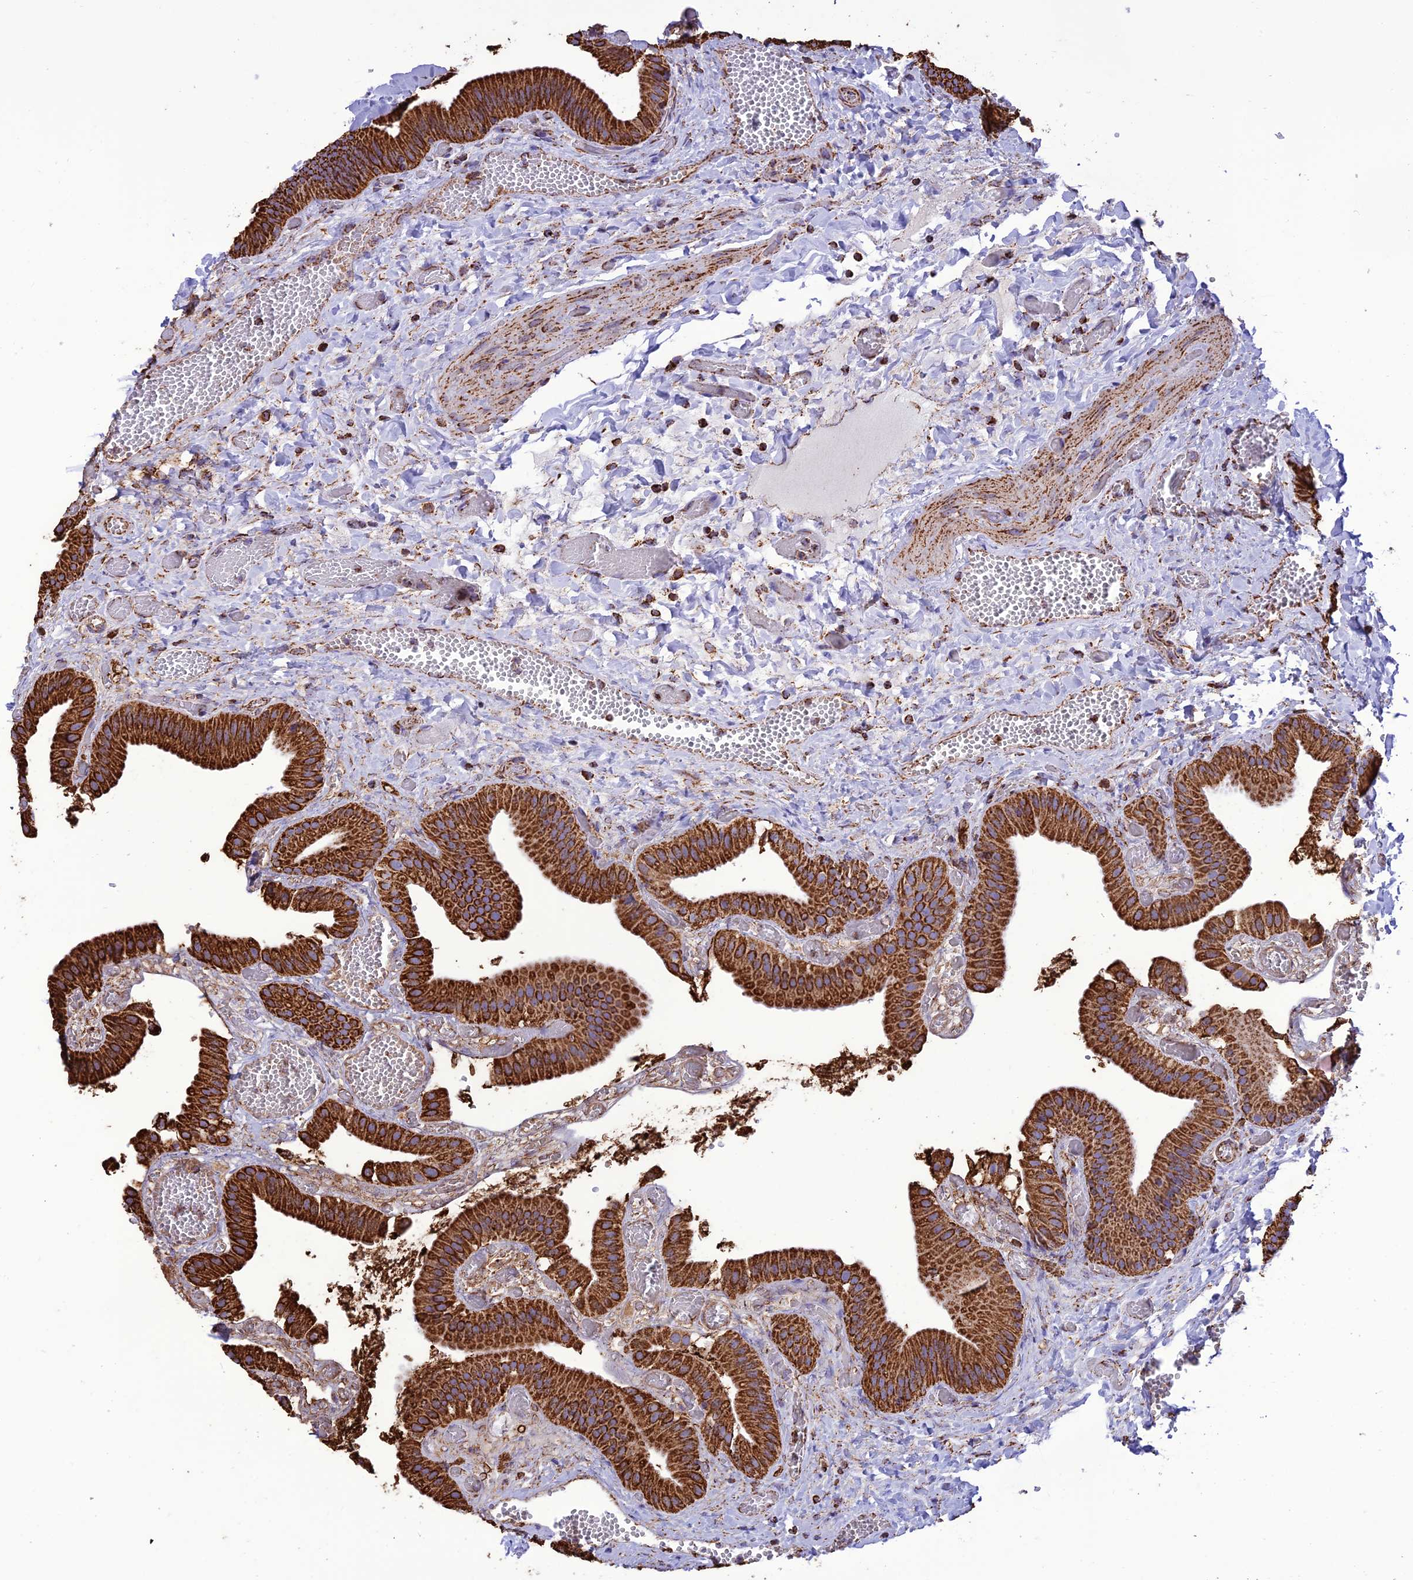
{"staining": {"intensity": "strong", "quantity": ">75%", "location": "cytoplasmic/membranous"}, "tissue": "gallbladder", "cell_type": "Glandular cells", "image_type": "normal", "snomed": [{"axis": "morphology", "description": "Normal tissue, NOS"}, {"axis": "topography", "description": "Gallbladder"}], "caption": "The micrograph reveals staining of benign gallbladder, revealing strong cytoplasmic/membranous protein expression (brown color) within glandular cells.", "gene": "NDUFAF1", "patient": {"sex": "female", "age": 64}}